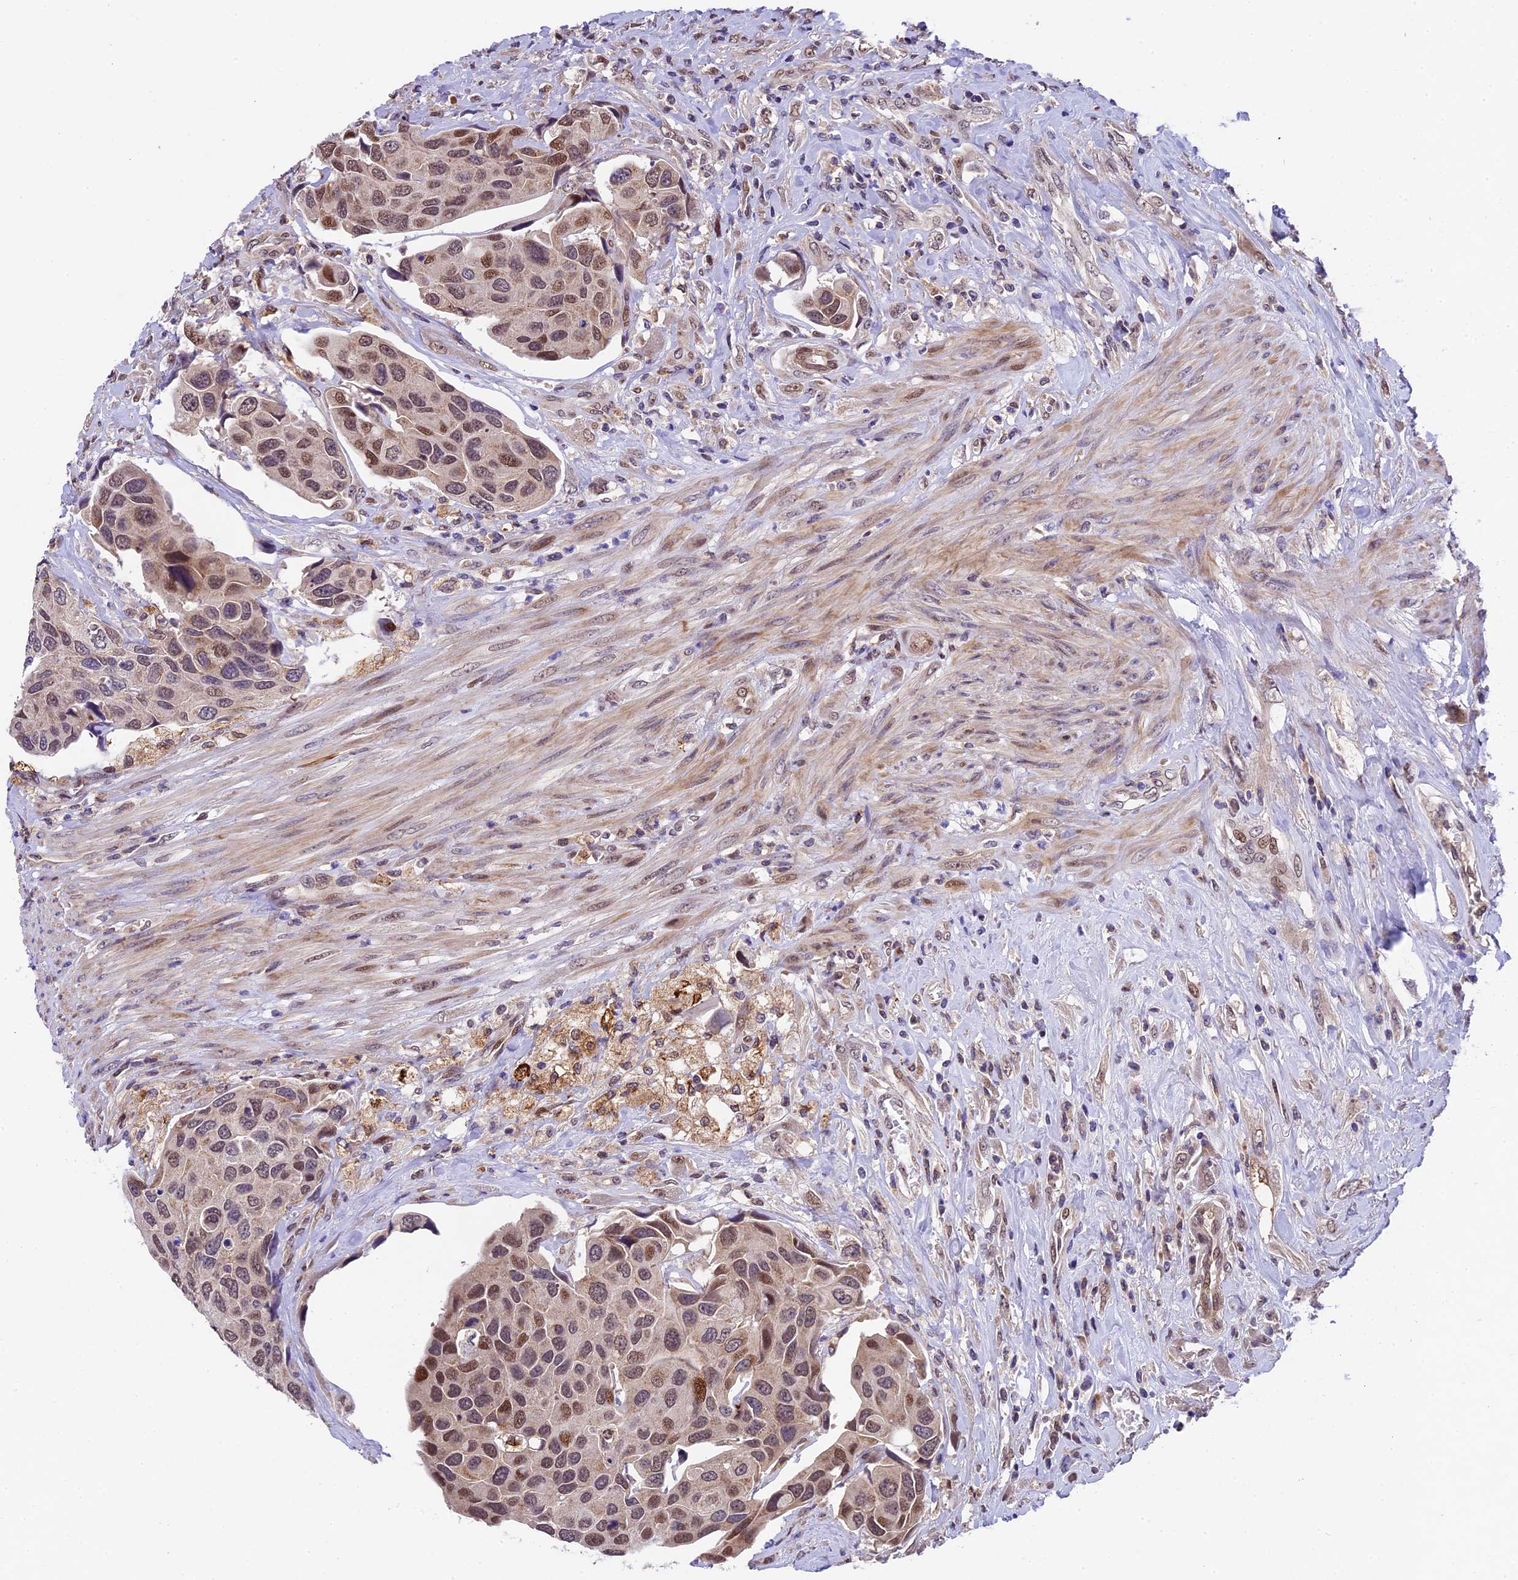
{"staining": {"intensity": "moderate", "quantity": "25%-75%", "location": "nuclear"}, "tissue": "urothelial cancer", "cell_type": "Tumor cells", "image_type": "cancer", "snomed": [{"axis": "morphology", "description": "Urothelial carcinoma, High grade"}, {"axis": "topography", "description": "Urinary bladder"}], "caption": "A medium amount of moderate nuclear staining is identified in about 25%-75% of tumor cells in urothelial carcinoma (high-grade) tissue.", "gene": "CCSER1", "patient": {"sex": "male", "age": 74}}